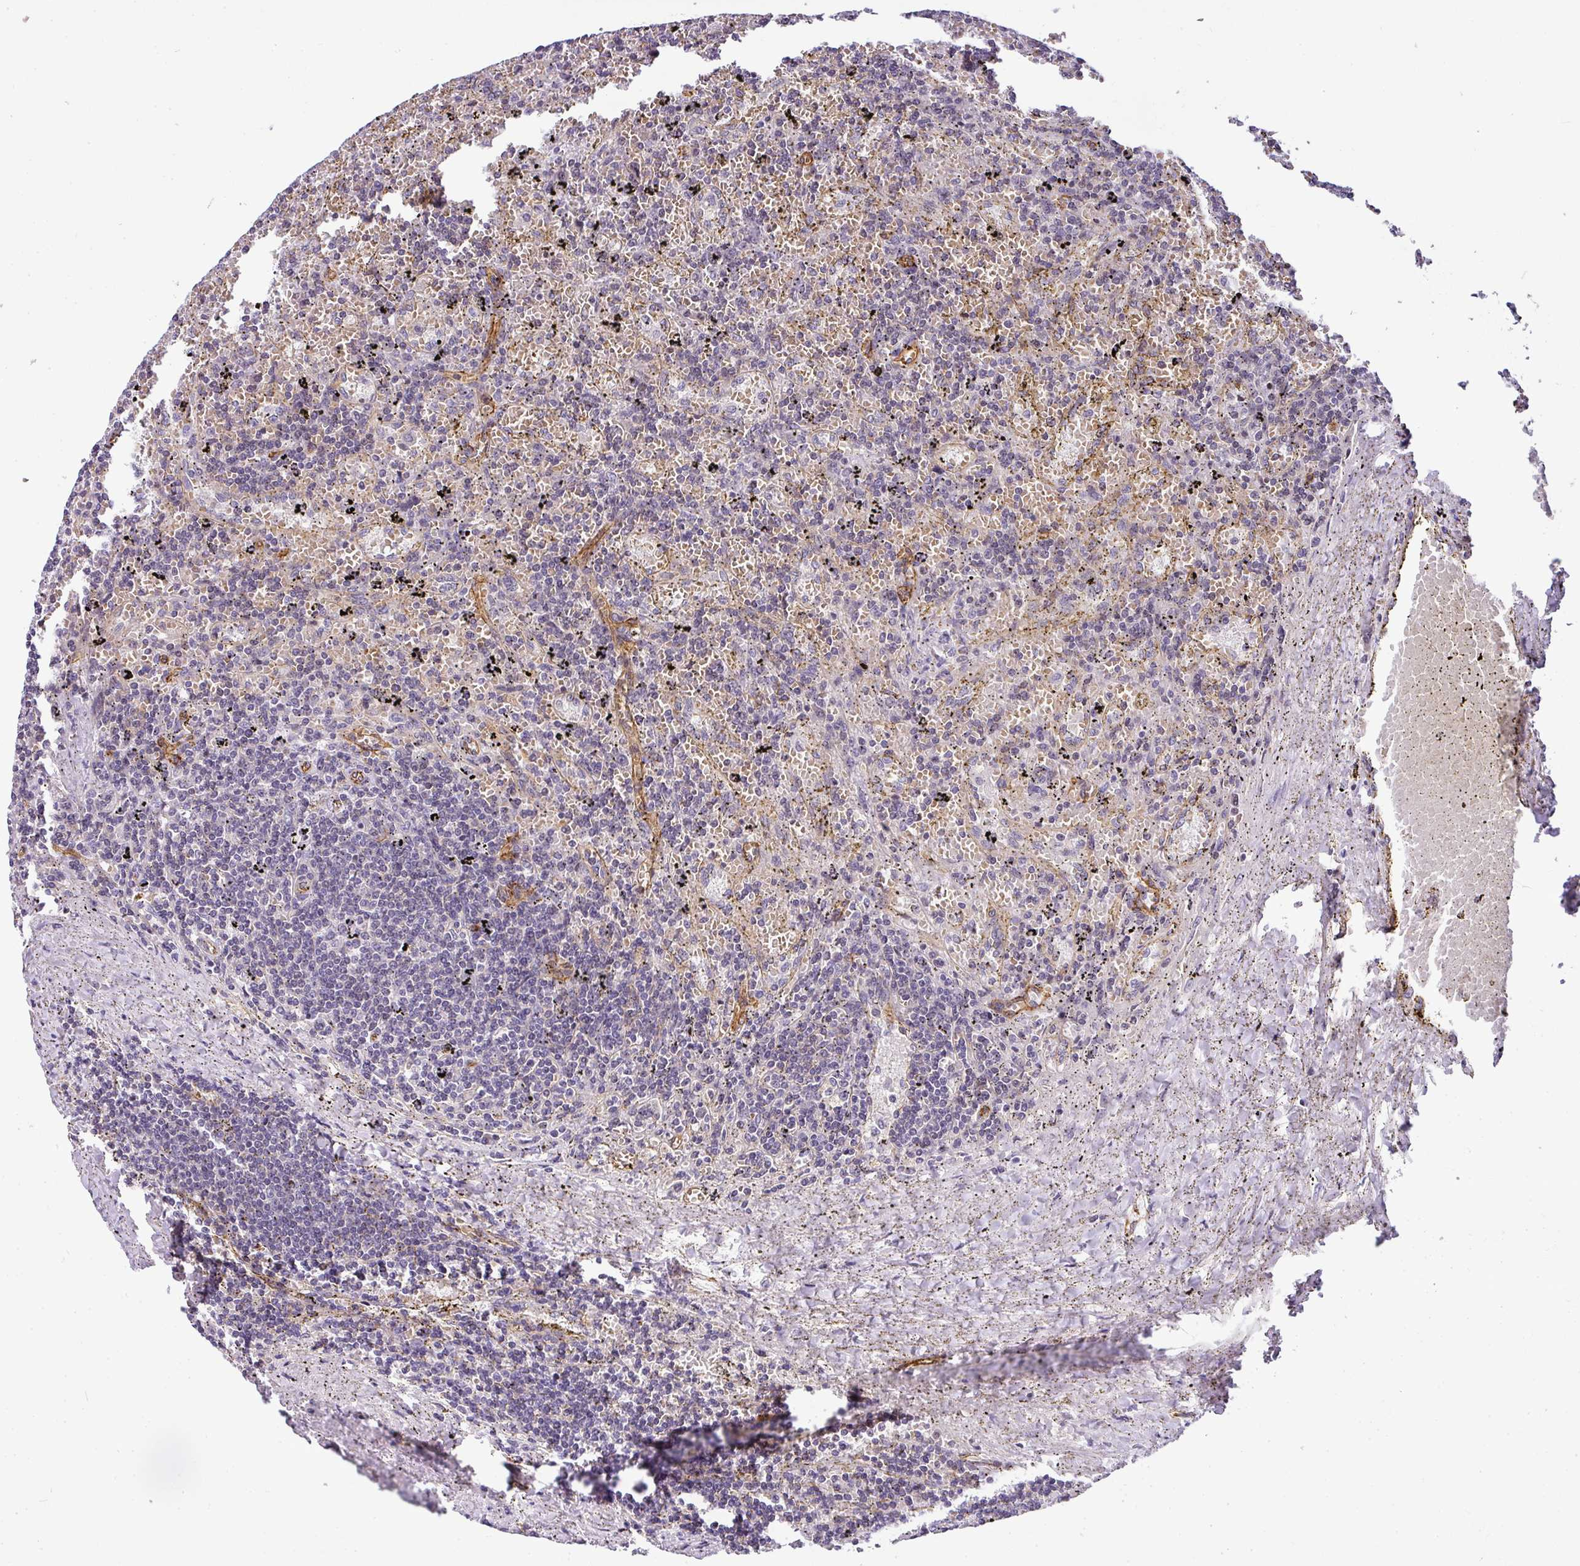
{"staining": {"intensity": "negative", "quantity": "none", "location": "none"}, "tissue": "lymphoma", "cell_type": "Tumor cells", "image_type": "cancer", "snomed": [{"axis": "morphology", "description": "Malignant lymphoma, non-Hodgkin's type, Low grade"}, {"axis": "topography", "description": "Spleen"}], "caption": "Human lymphoma stained for a protein using immunohistochemistry (IHC) demonstrates no staining in tumor cells.", "gene": "OR11H4", "patient": {"sex": "male", "age": 76}}